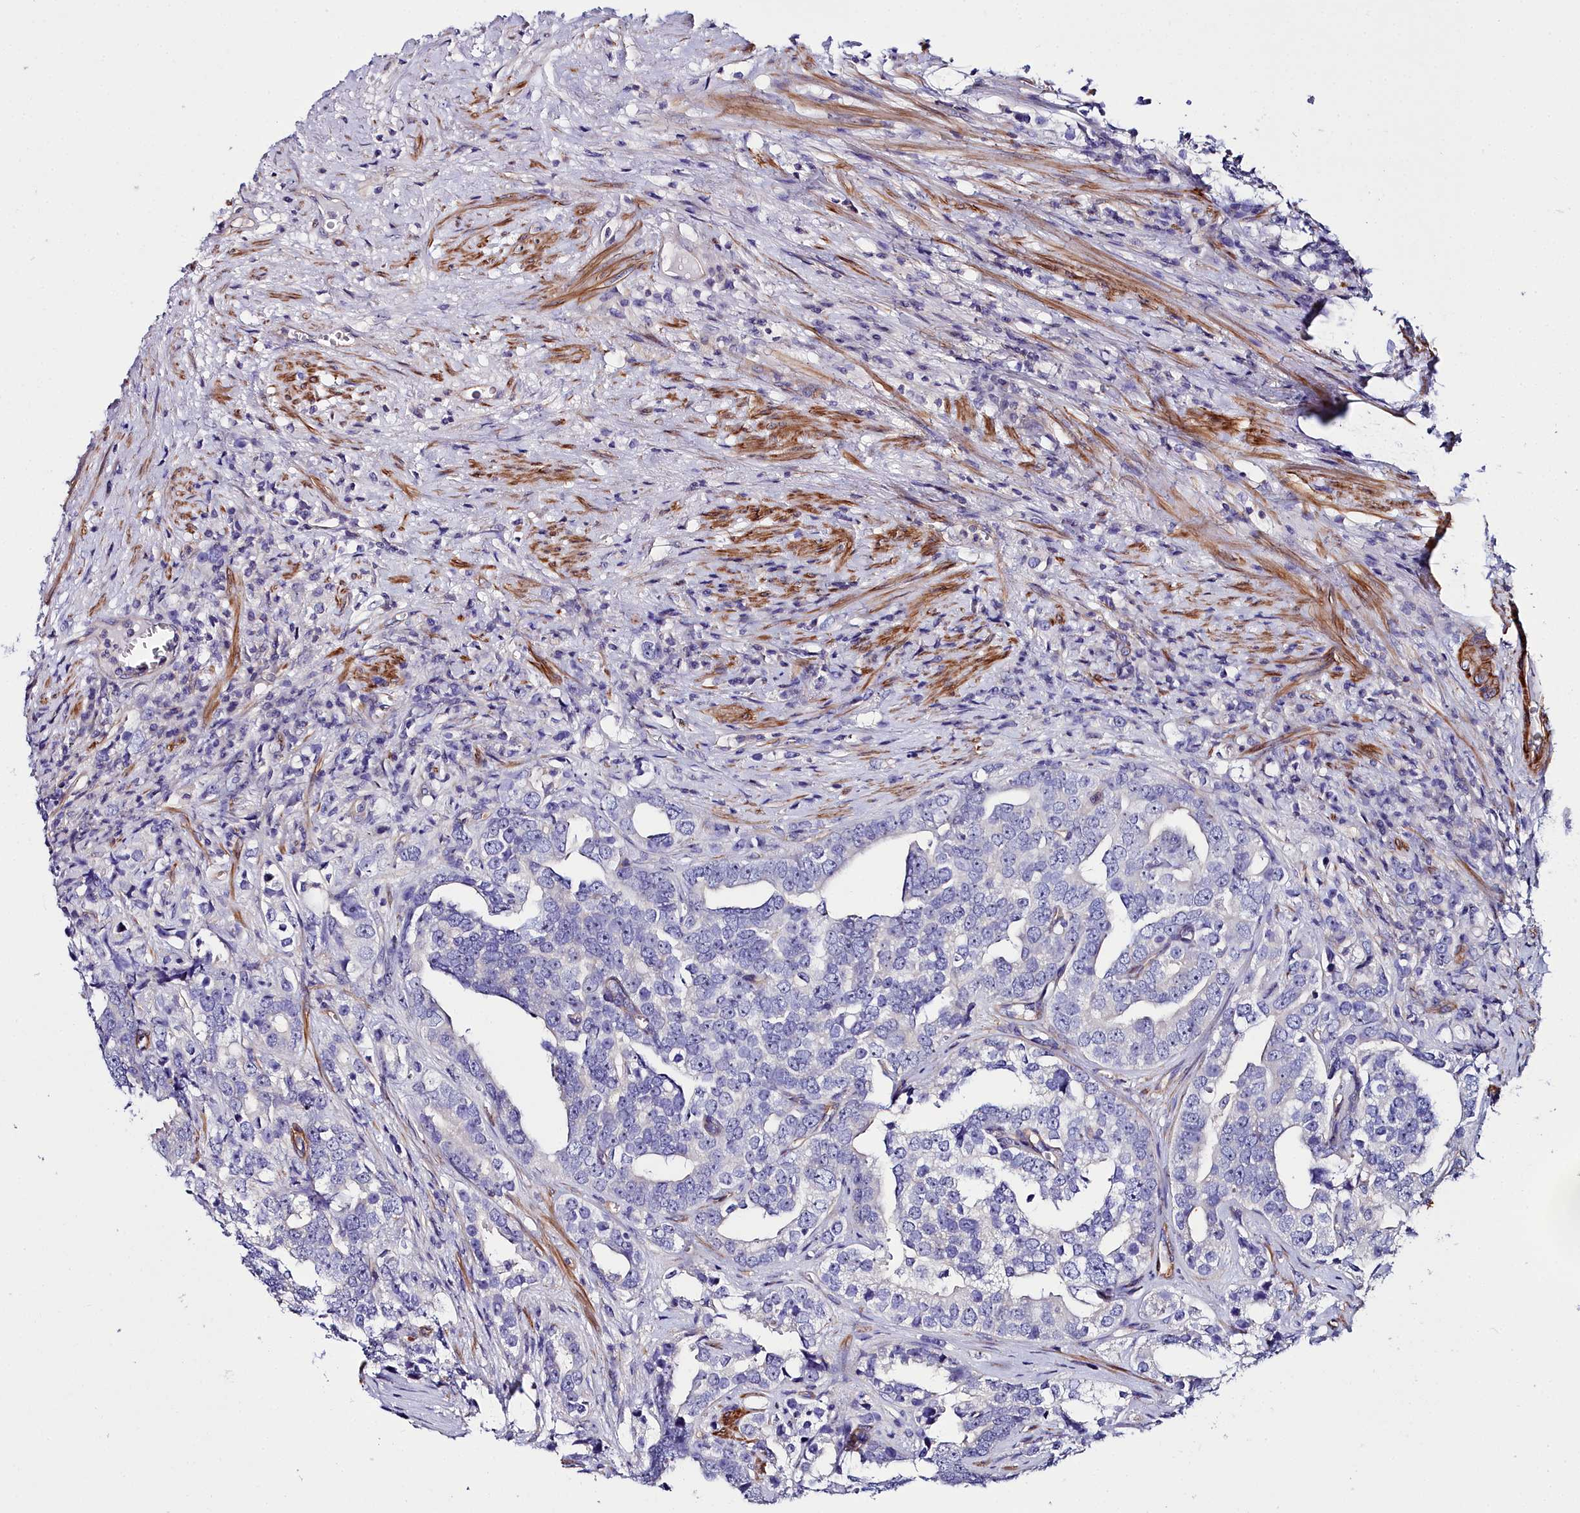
{"staining": {"intensity": "negative", "quantity": "none", "location": "none"}, "tissue": "prostate cancer", "cell_type": "Tumor cells", "image_type": "cancer", "snomed": [{"axis": "morphology", "description": "Adenocarcinoma, High grade"}, {"axis": "topography", "description": "Prostate"}], "caption": "The immunohistochemistry (IHC) photomicrograph has no significant expression in tumor cells of prostate cancer tissue.", "gene": "FADS3", "patient": {"sex": "male", "age": 71}}